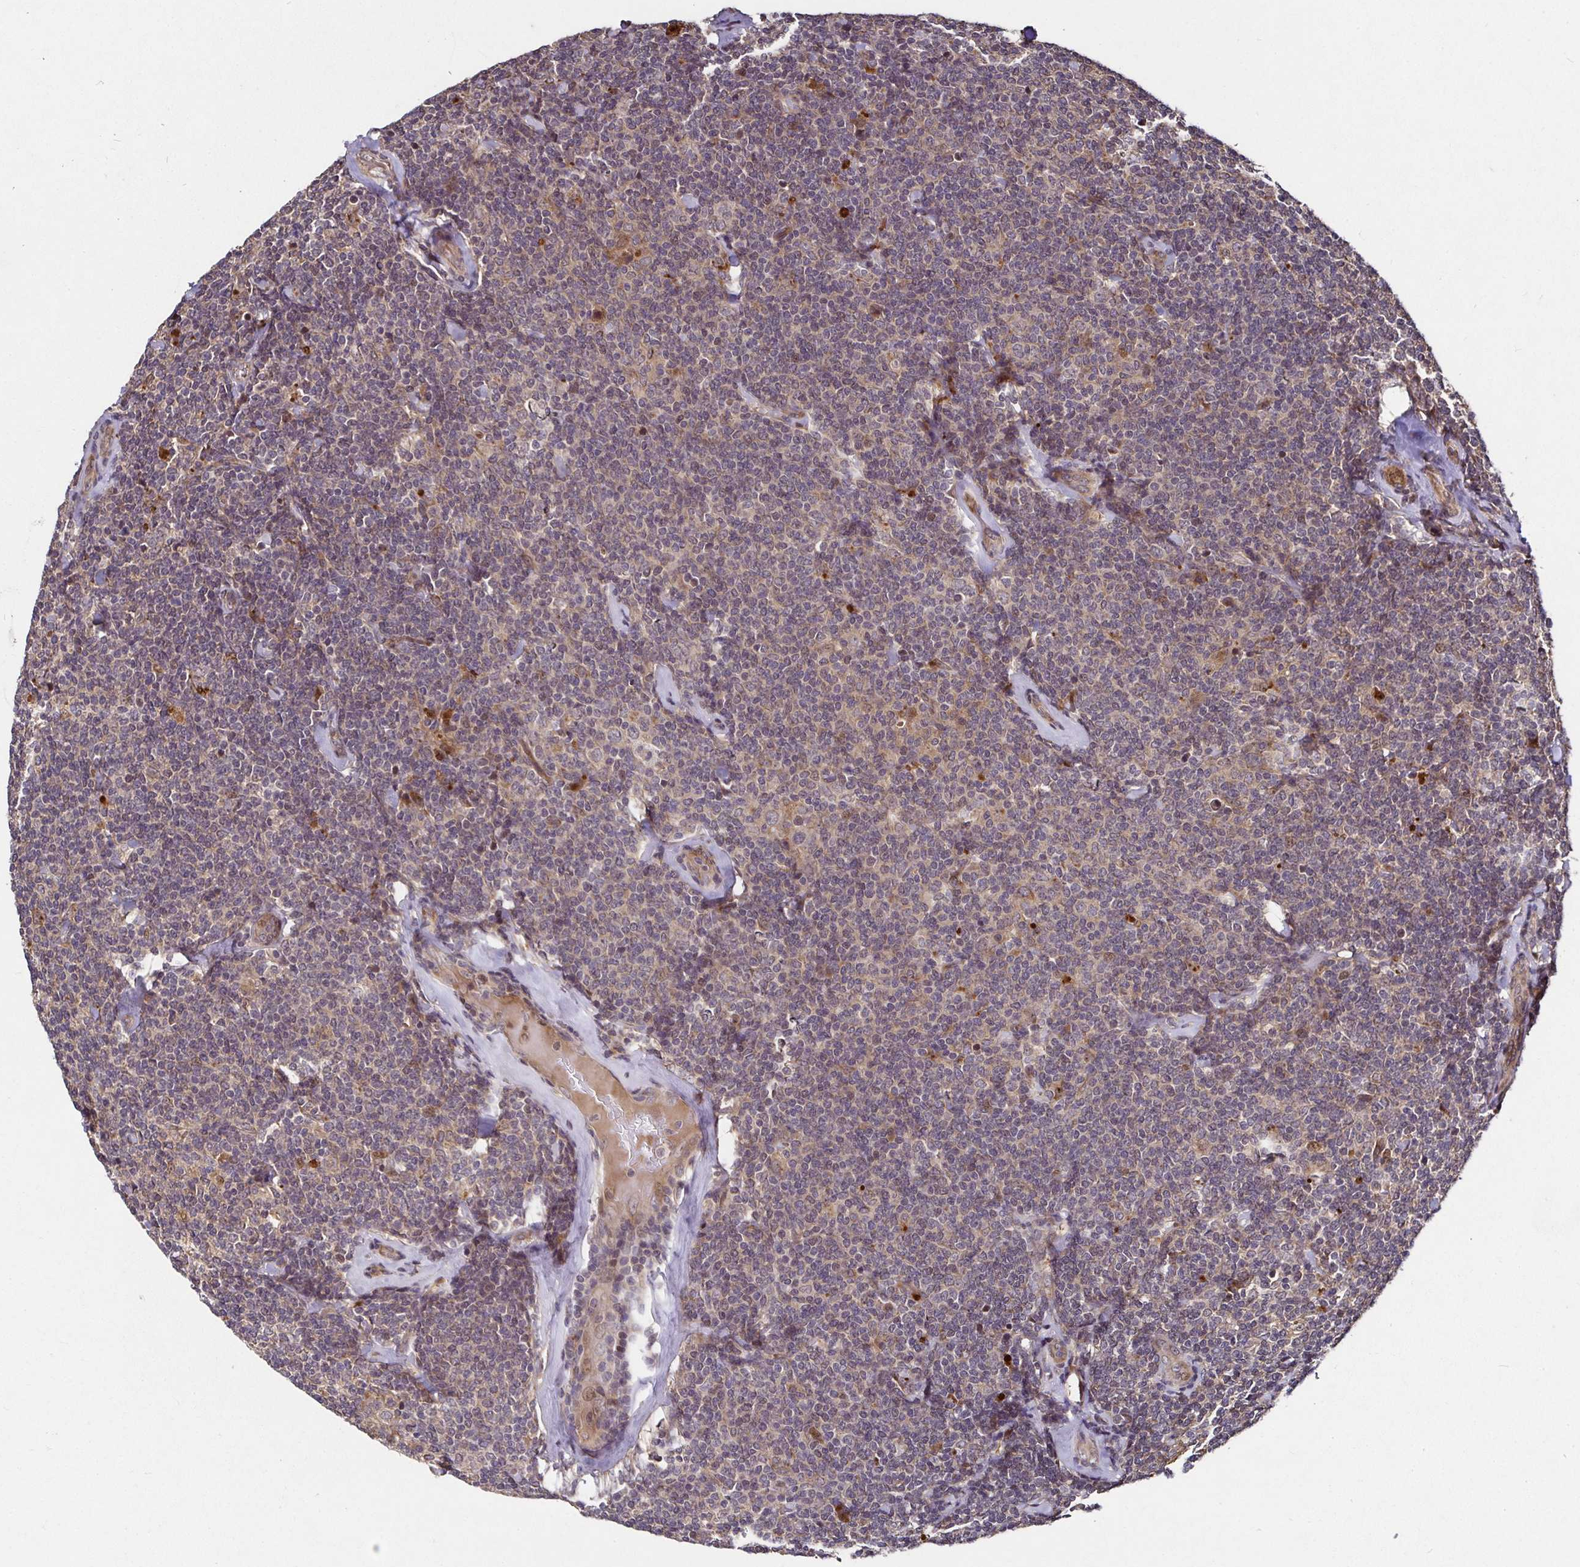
{"staining": {"intensity": "weak", "quantity": "25%-75%", "location": "cytoplasmic/membranous"}, "tissue": "lymphoma", "cell_type": "Tumor cells", "image_type": "cancer", "snomed": [{"axis": "morphology", "description": "Malignant lymphoma, non-Hodgkin's type, Low grade"}, {"axis": "topography", "description": "Lymph node"}], "caption": "A brown stain highlights weak cytoplasmic/membranous expression of a protein in human lymphoma tumor cells. Nuclei are stained in blue.", "gene": "SMYD3", "patient": {"sex": "female", "age": 56}}